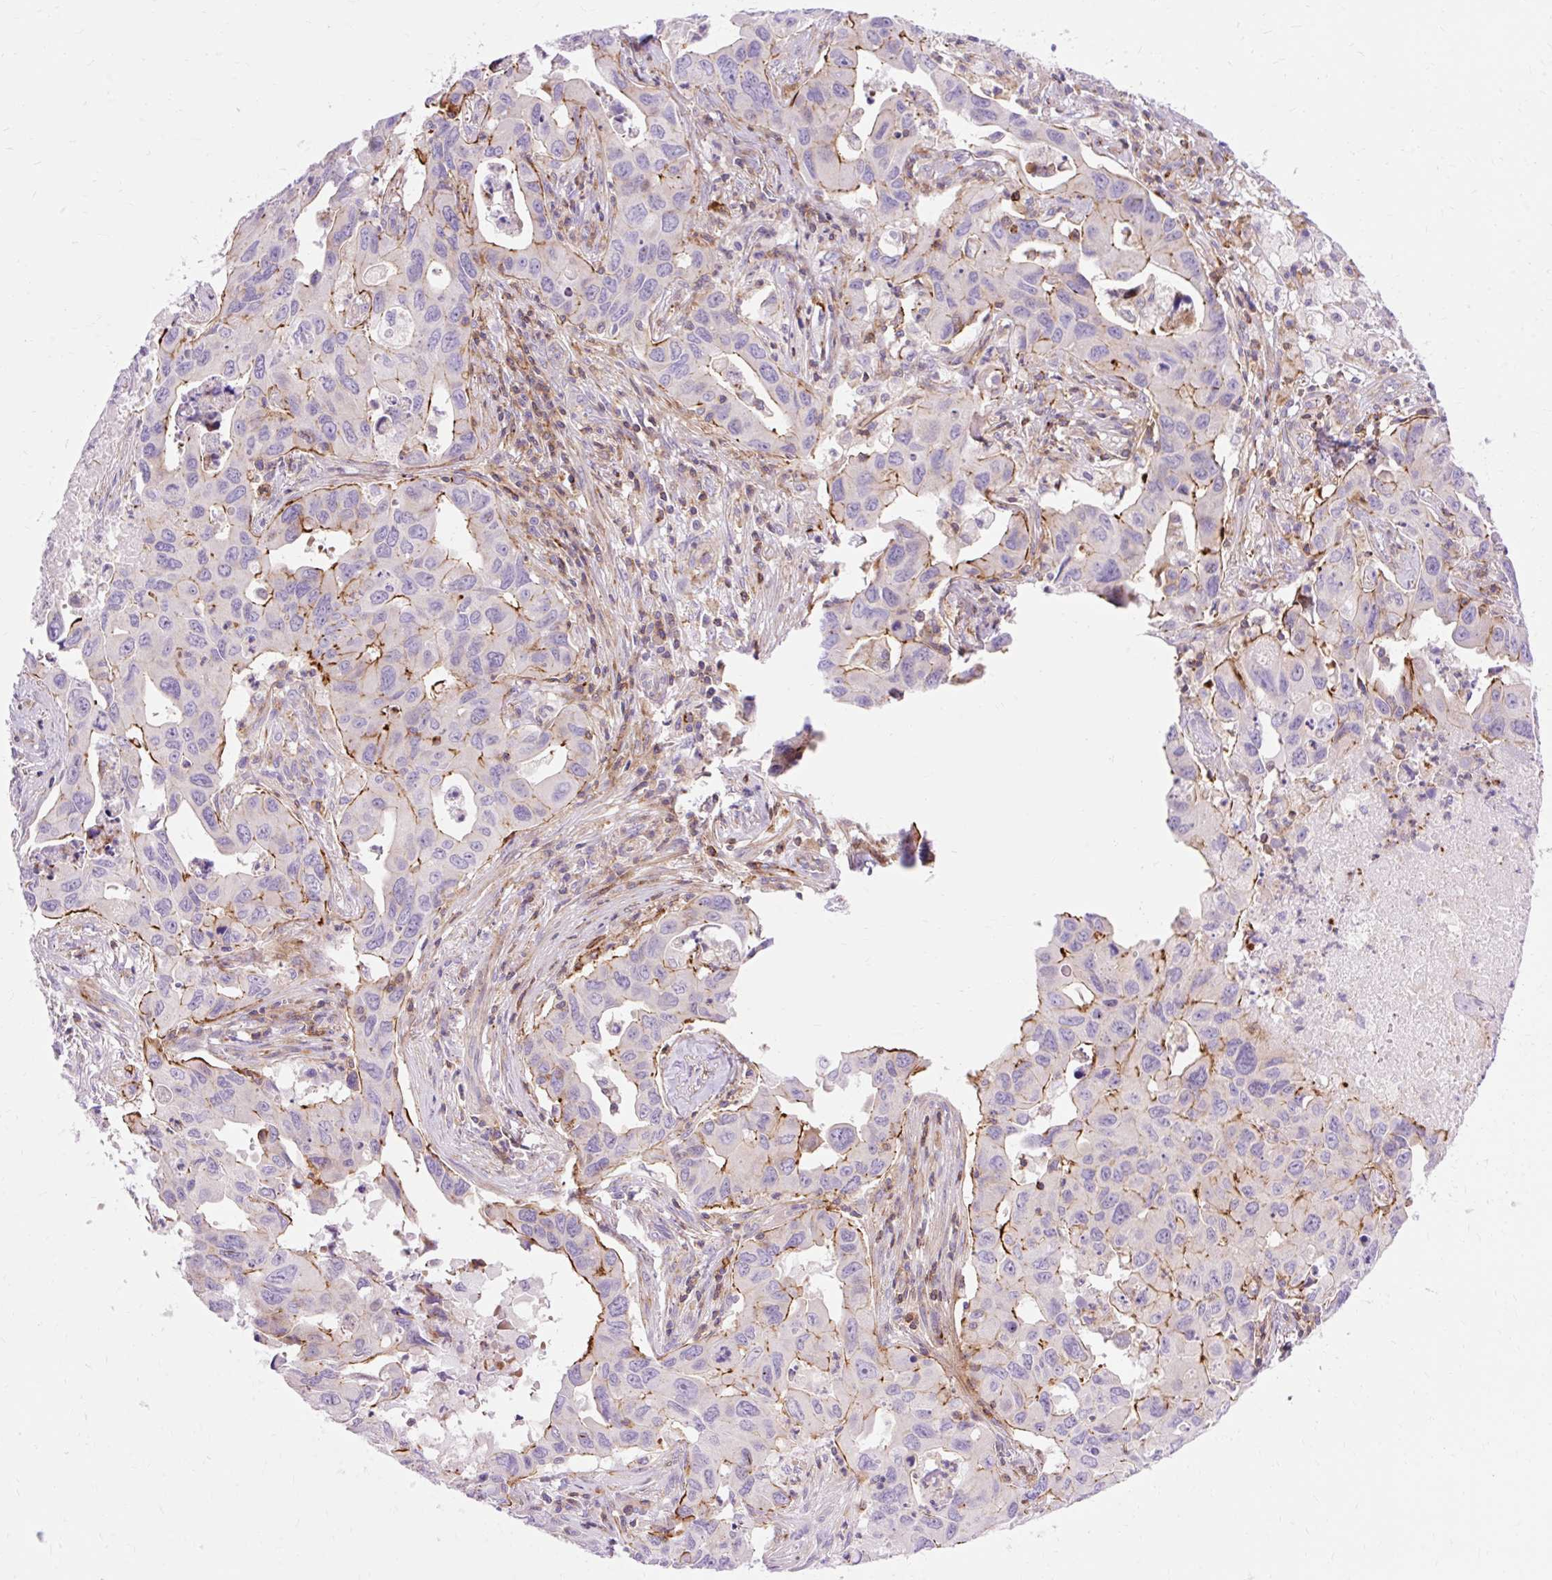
{"staining": {"intensity": "moderate", "quantity": "<25%", "location": "cytoplasmic/membranous"}, "tissue": "lung cancer", "cell_type": "Tumor cells", "image_type": "cancer", "snomed": [{"axis": "morphology", "description": "Adenocarcinoma, NOS"}, {"axis": "topography", "description": "Lung"}], "caption": "Protein staining reveals moderate cytoplasmic/membranous expression in about <25% of tumor cells in lung adenocarcinoma.", "gene": "CORO7-PAM16", "patient": {"sex": "male", "age": 64}}